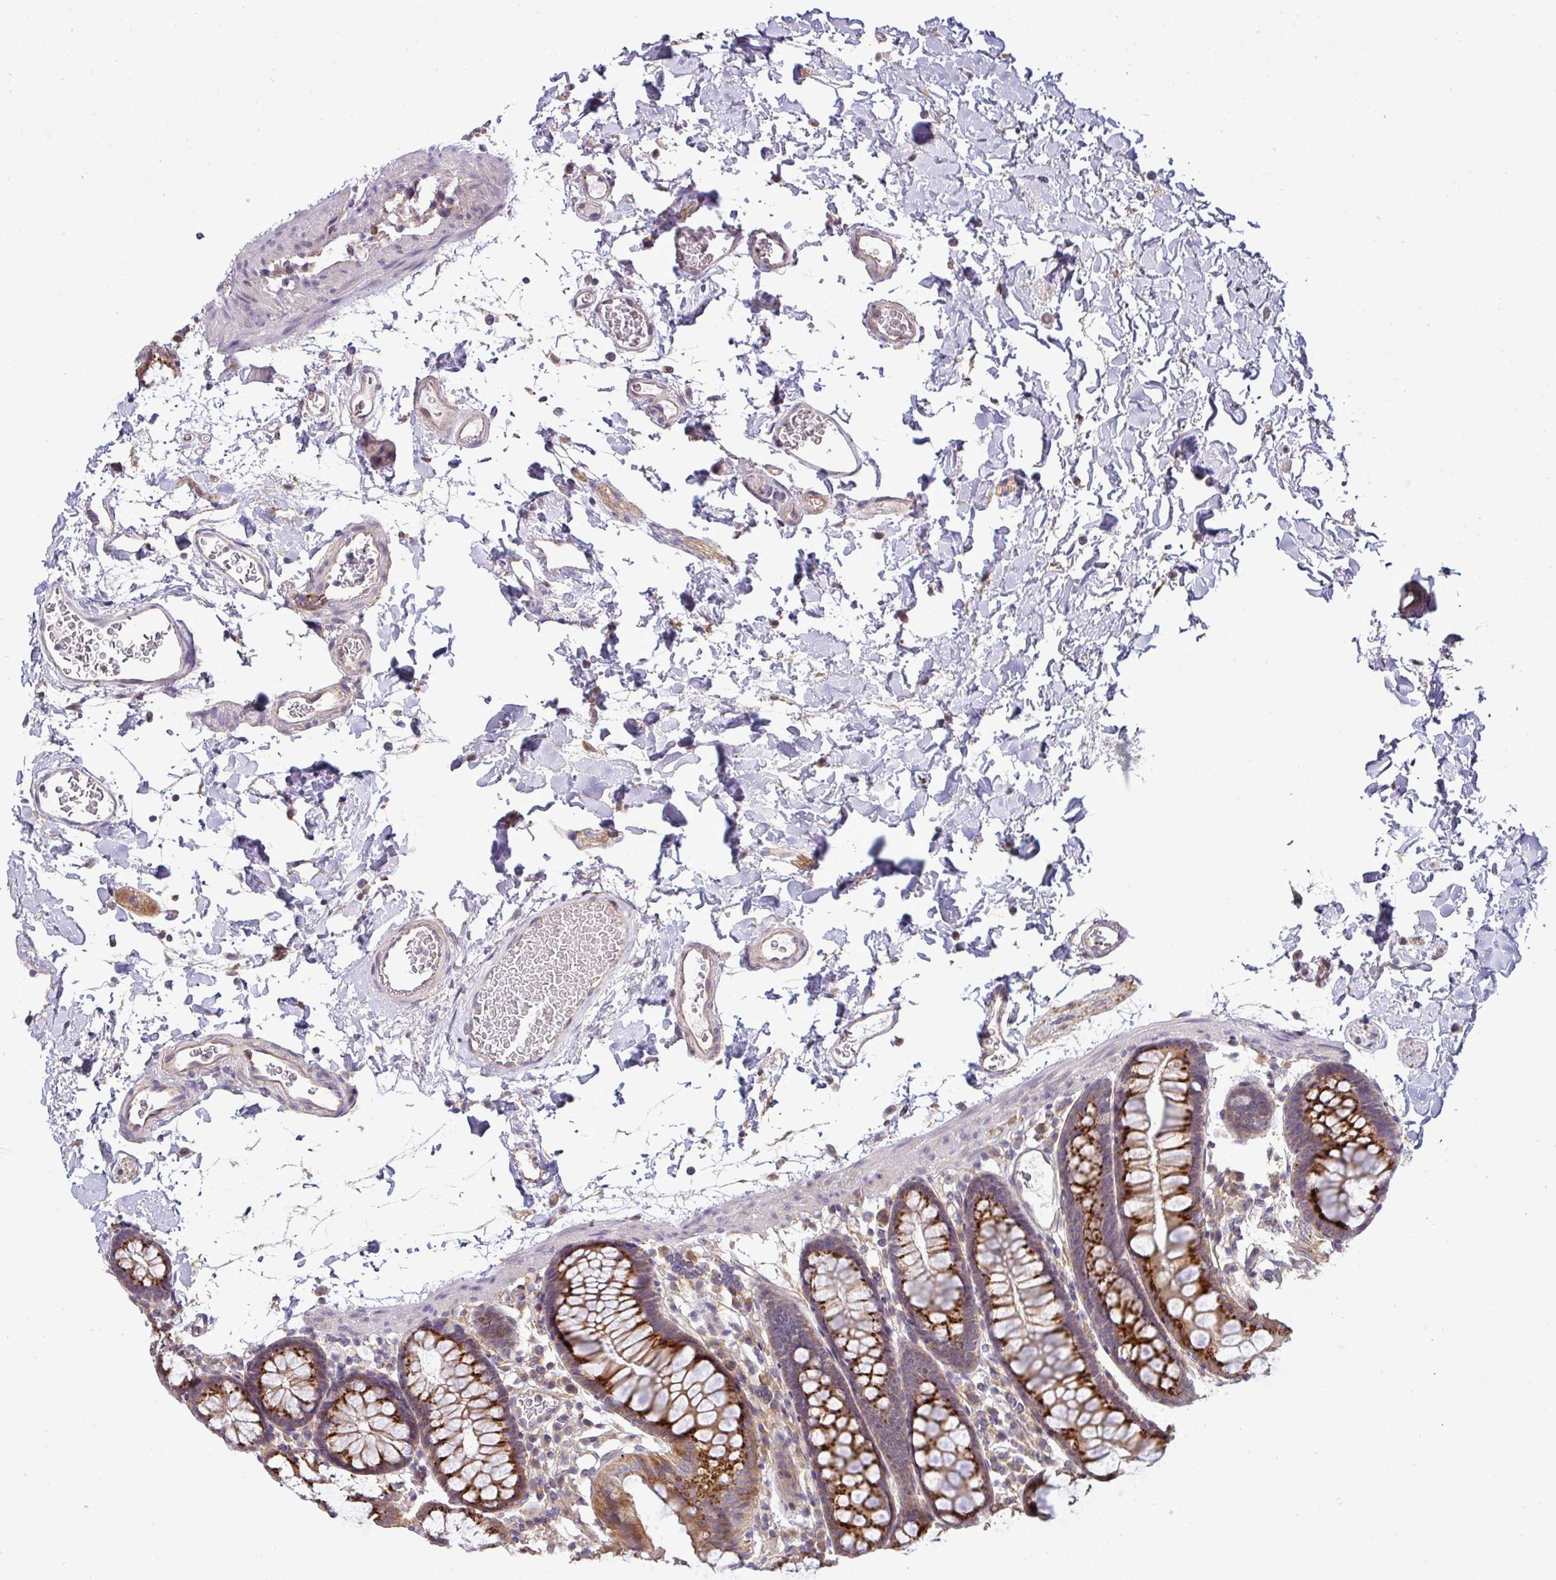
{"staining": {"intensity": "moderate", "quantity": ">75%", "location": "cytoplasmic/membranous"}, "tissue": "colon", "cell_type": "Endothelial cells", "image_type": "normal", "snomed": [{"axis": "morphology", "description": "Normal tissue, NOS"}, {"axis": "topography", "description": "Colon"}], "caption": "Moderate cytoplasmic/membranous expression for a protein is identified in about >75% of endothelial cells of normal colon using immunohistochemistry.", "gene": "TIMMDC1", "patient": {"sex": "male", "age": 75}}